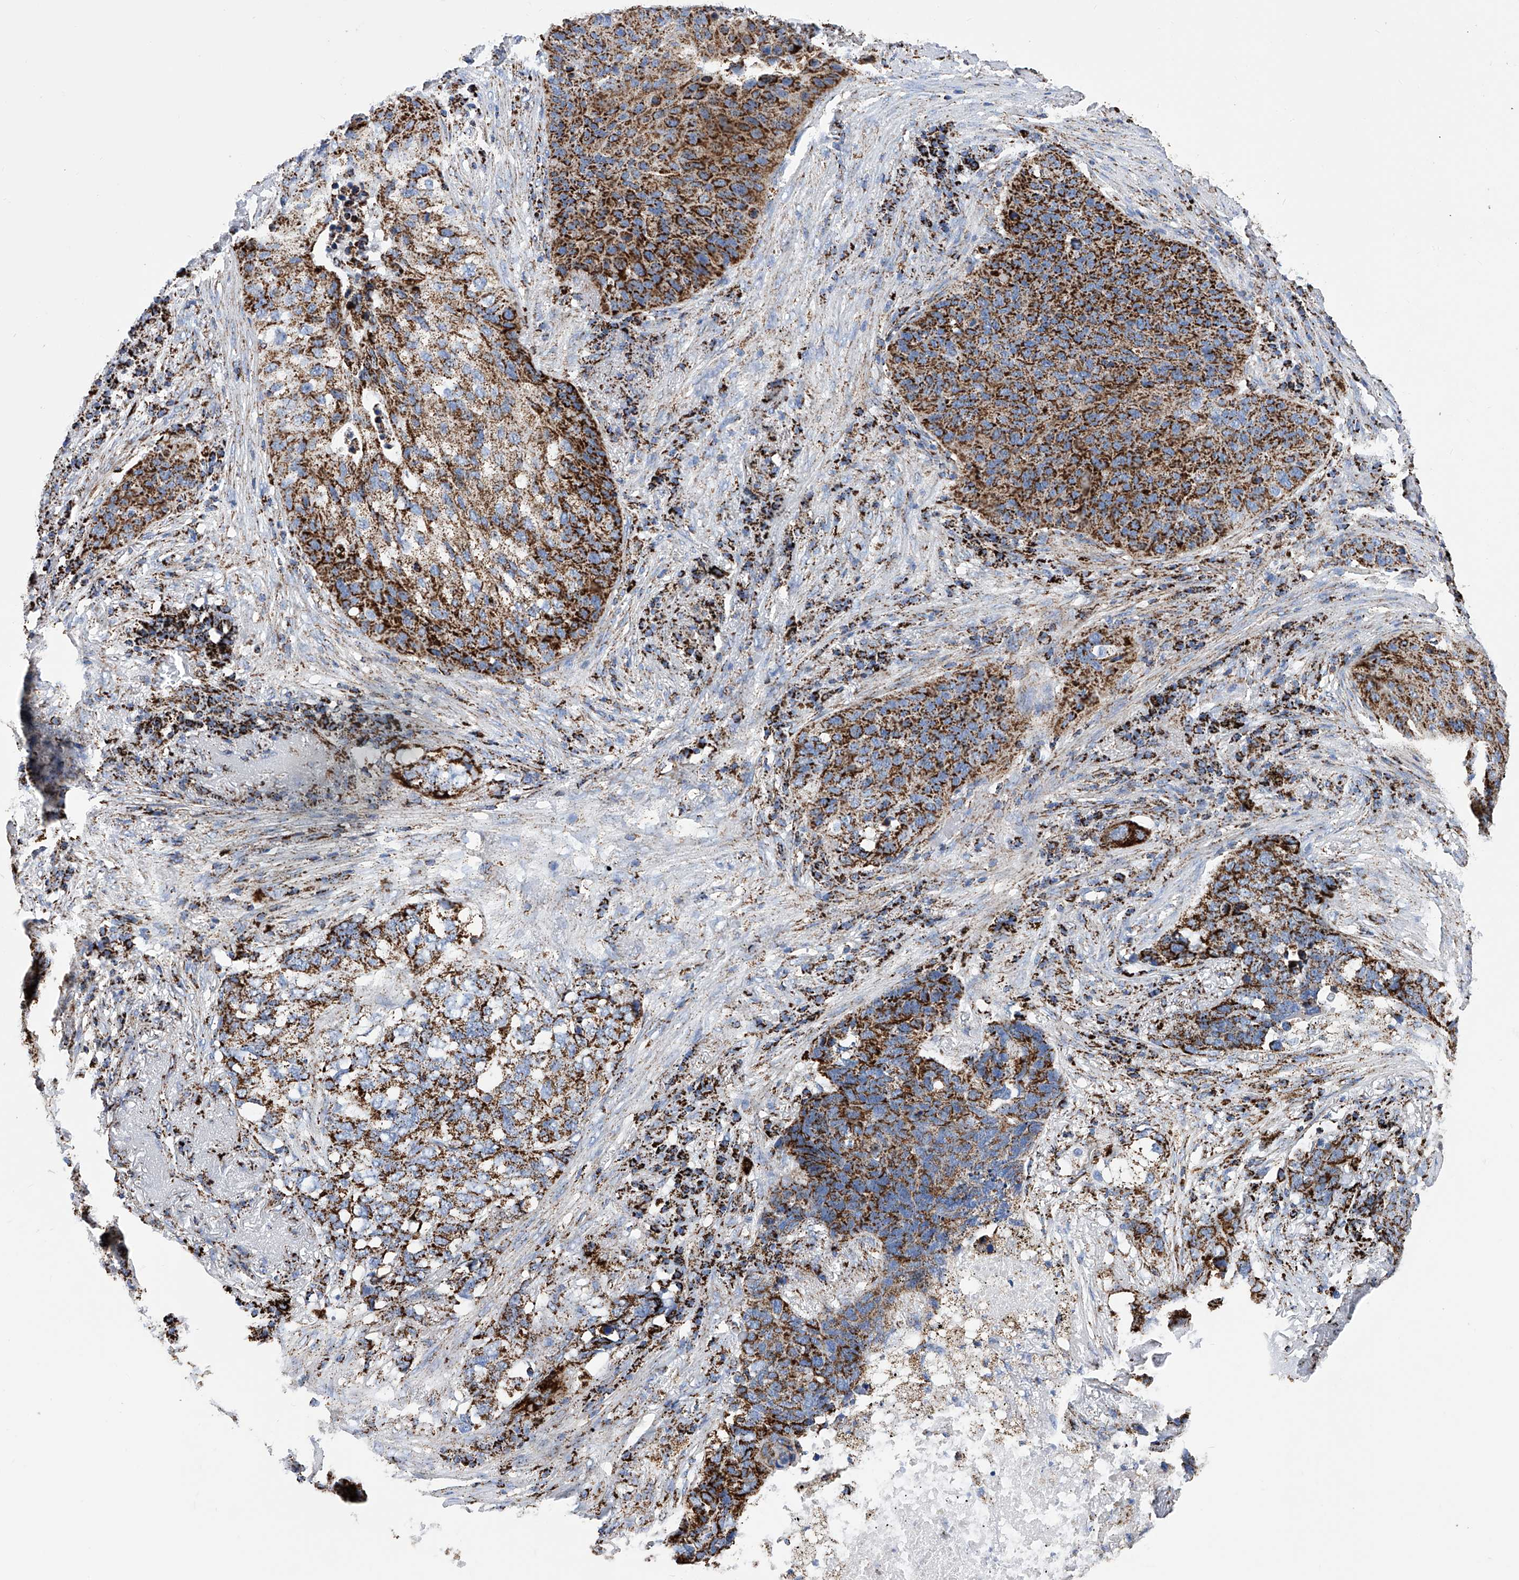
{"staining": {"intensity": "strong", "quantity": ">75%", "location": "cytoplasmic/membranous"}, "tissue": "lung cancer", "cell_type": "Tumor cells", "image_type": "cancer", "snomed": [{"axis": "morphology", "description": "Squamous cell carcinoma, NOS"}, {"axis": "topography", "description": "Lung"}], "caption": "Protein expression by immunohistochemistry (IHC) exhibits strong cytoplasmic/membranous positivity in approximately >75% of tumor cells in squamous cell carcinoma (lung).", "gene": "ATP5PF", "patient": {"sex": "female", "age": 63}}